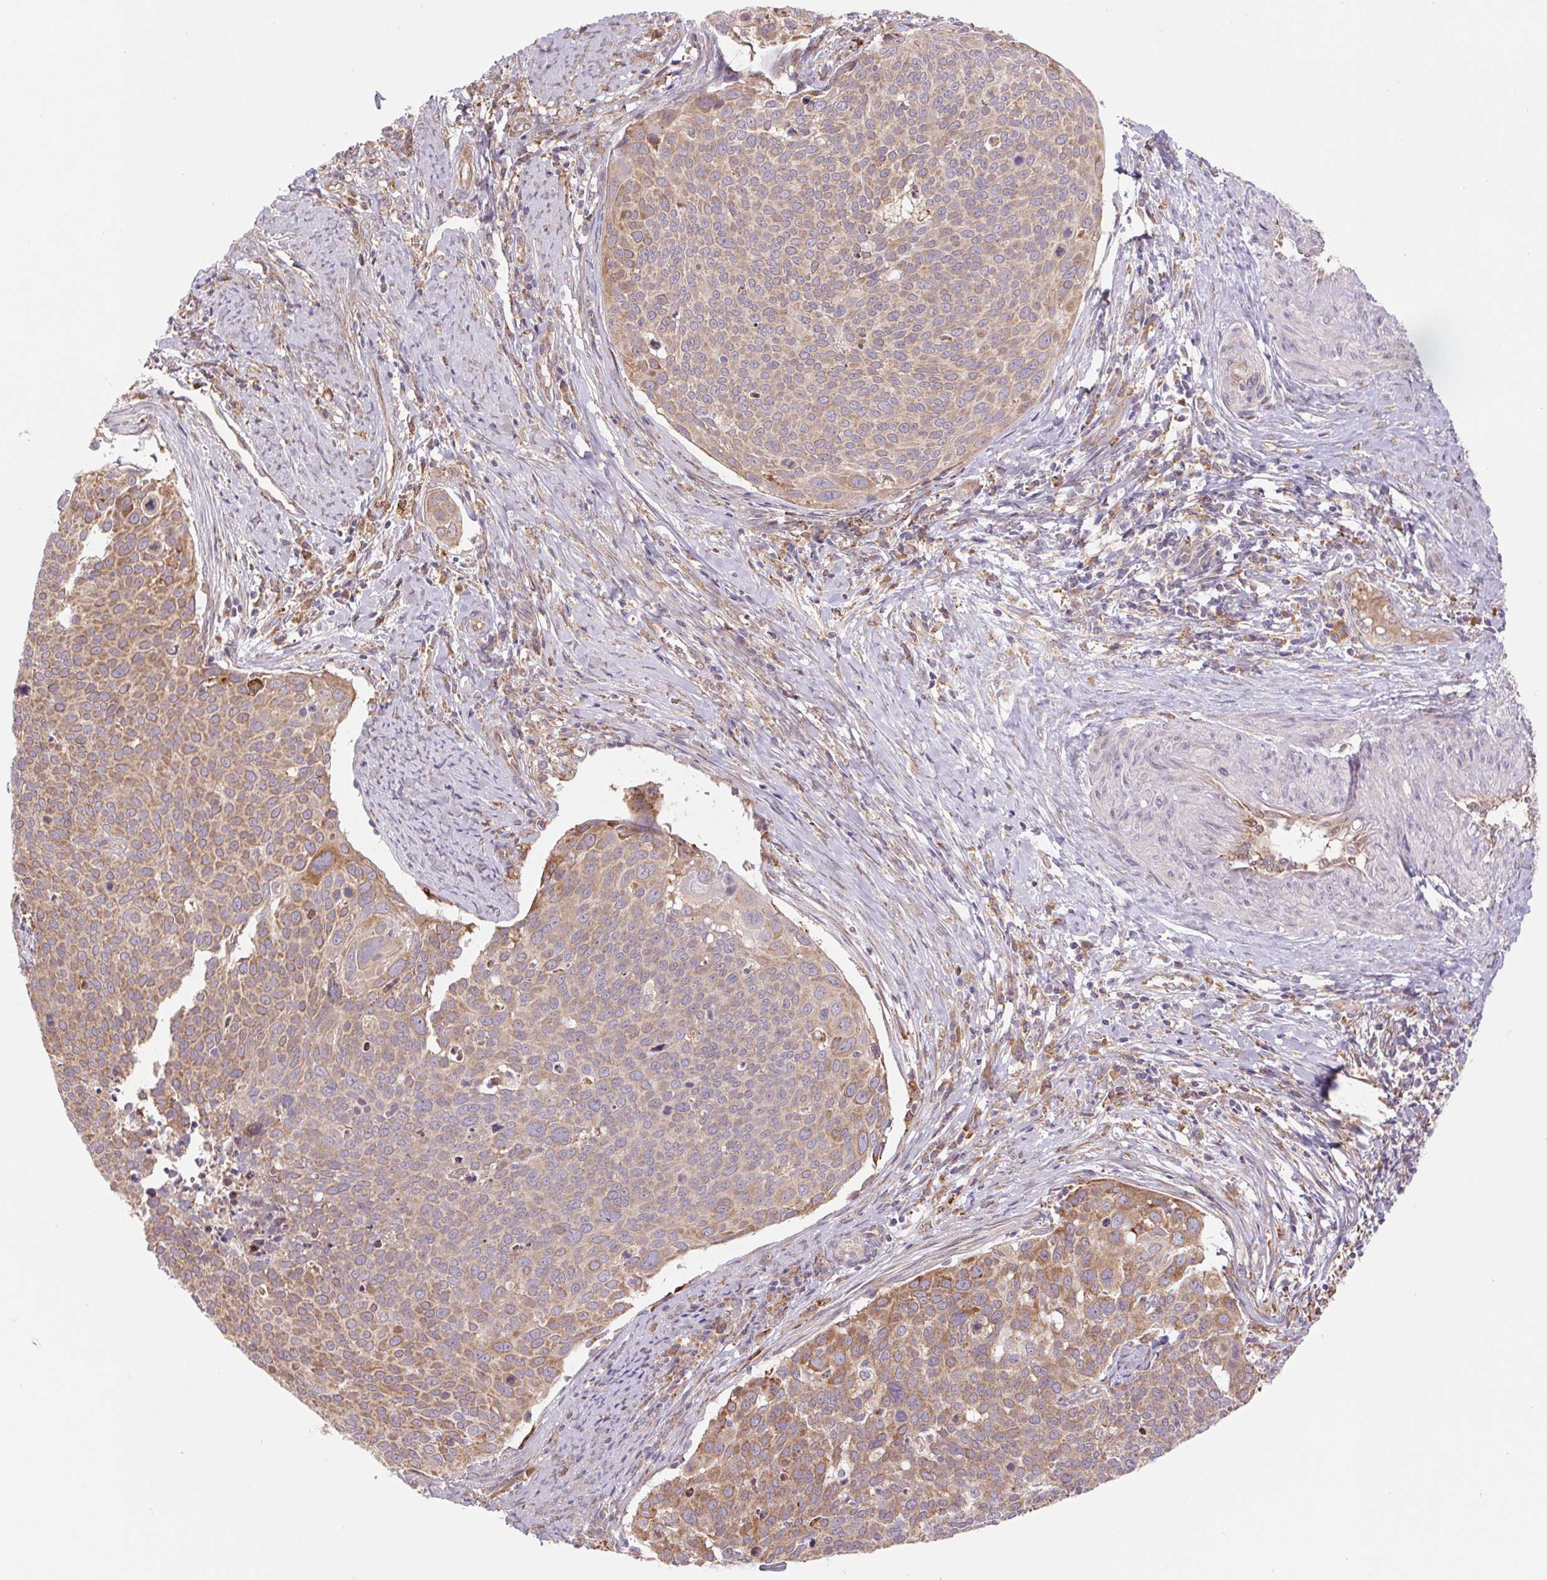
{"staining": {"intensity": "moderate", "quantity": ">75%", "location": "cytoplasmic/membranous"}, "tissue": "cervical cancer", "cell_type": "Tumor cells", "image_type": "cancer", "snomed": [{"axis": "morphology", "description": "Squamous cell carcinoma, NOS"}, {"axis": "topography", "description": "Cervix"}], "caption": "Moderate cytoplasmic/membranous staining is identified in approximately >75% of tumor cells in cervical cancer.", "gene": "KLHL20", "patient": {"sex": "female", "age": 39}}